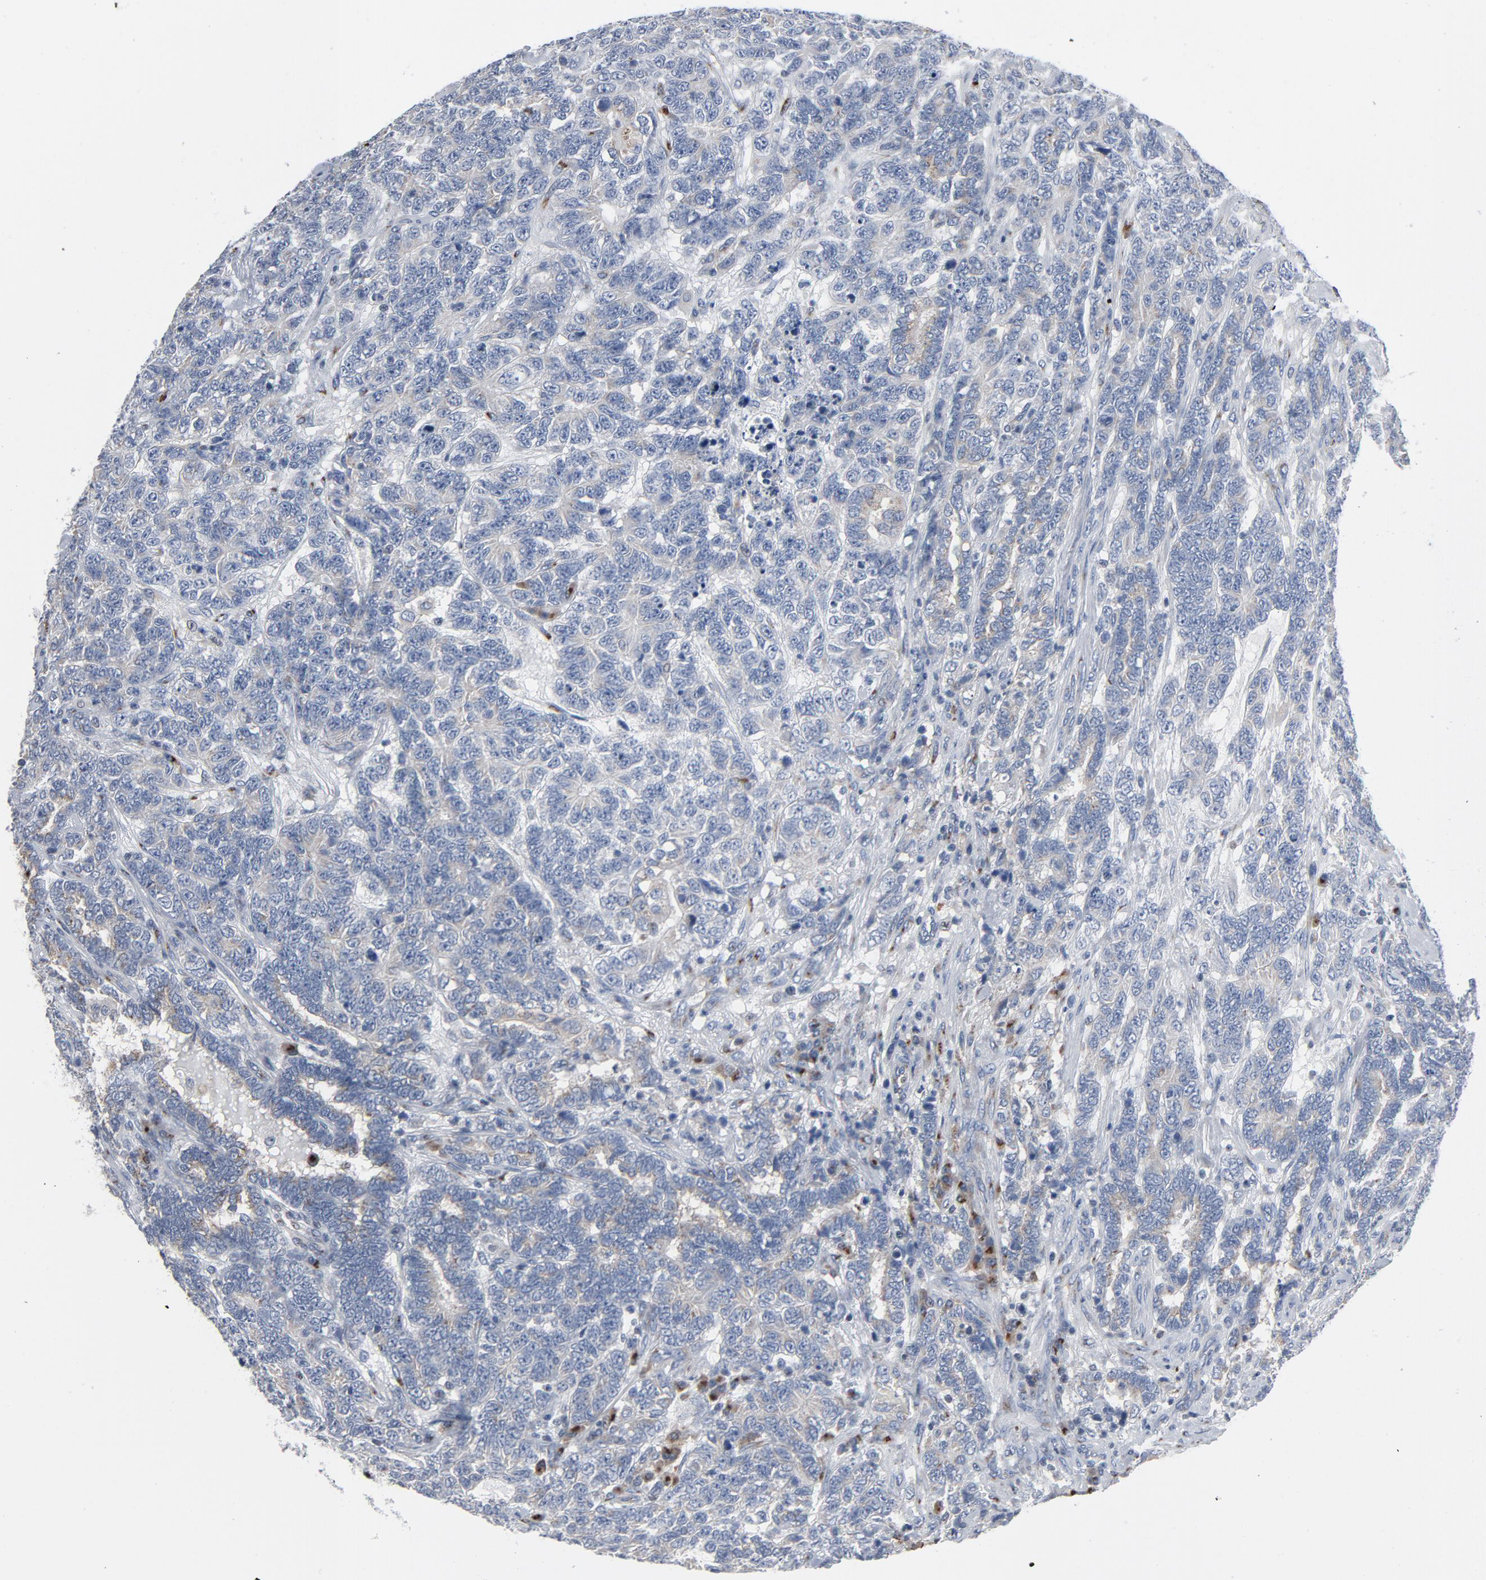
{"staining": {"intensity": "moderate", "quantity": "<25%", "location": "cytoplasmic/membranous"}, "tissue": "testis cancer", "cell_type": "Tumor cells", "image_type": "cancer", "snomed": [{"axis": "morphology", "description": "Carcinoma, Embryonal, NOS"}, {"axis": "topography", "description": "Testis"}], "caption": "A histopathology image of embryonal carcinoma (testis) stained for a protein demonstrates moderate cytoplasmic/membranous brown staining in tumor cells.", "gene": "YIPF6", "patient": {"sex": "male", "age": 26}}